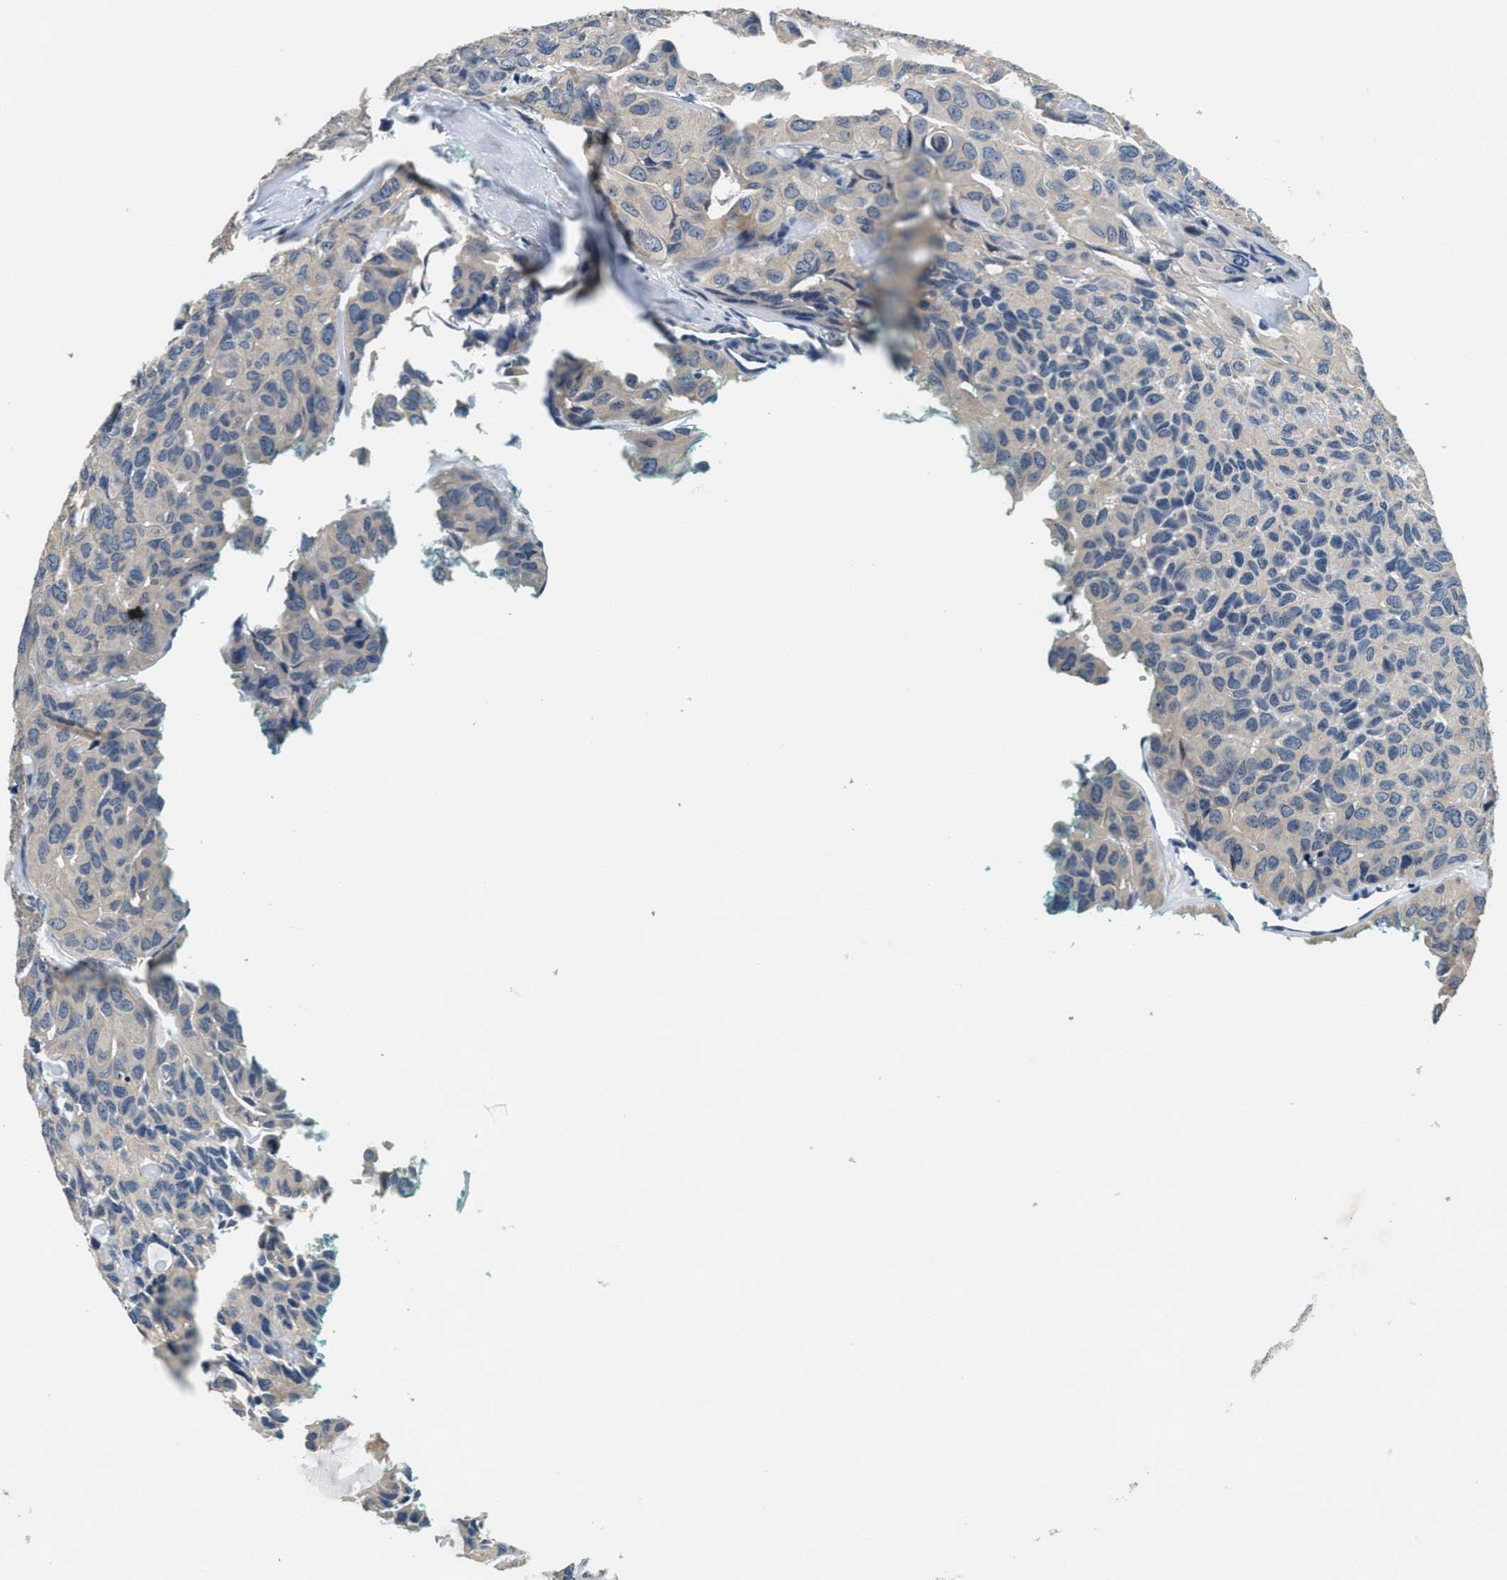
{"staining": {"intensity": "weak", "quantity": "<25%", "location": "cytoplasmic/membranous"}, "tissue": "head and neck cancer", "cell_type": "Tumor cells", "image_type": "cancer", "snomed": [{"axis": "morphology", "description": "Adenocarcinoma, NOS"}, {"axis": "topography", "description": "Salivary gland, NOS"}, {"axis": "topography", "description": "Head-Neck"}], "caption": "There is no significant expression in tumor cells of head and neck cancer (adenocarcinoma).", "gene": "ALDH3A2", "patient": {"sex": "female", "age": 76}}